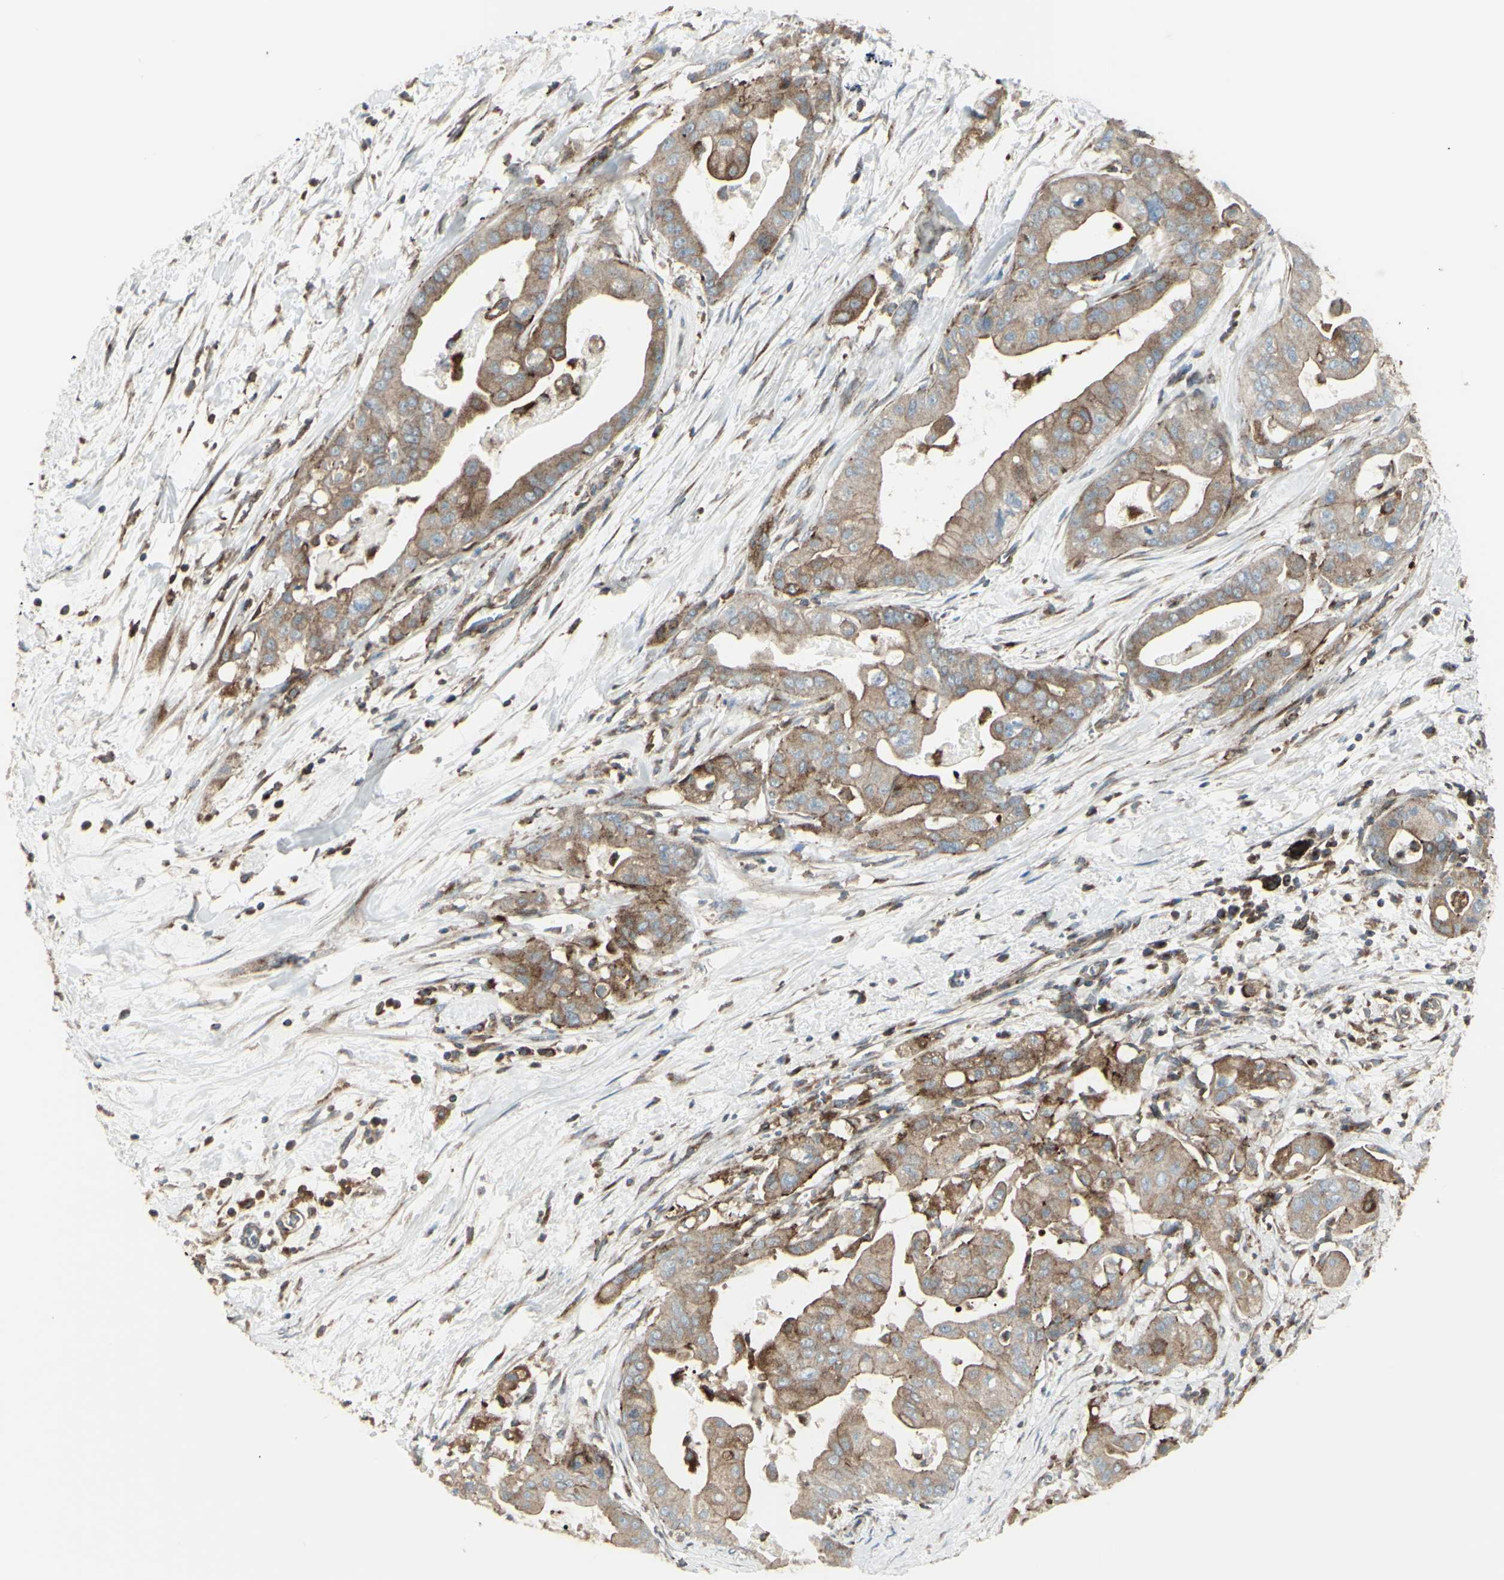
{"staining": {"intensity": "moderate", "quantity": ">75%", "location": "cytoplasmic/membranous"}, "tissue": "pancreatic cancer", "cell_type": "Tumor cells", "image_type": "cancer", "snomed": [{"axis": "morphology", "description": "Adenocarcinoma, NOS"}, {"axis": "topography", "description": "Pancreas"}], "caption": "IHC (DAB) staining of human pancreatic cancer (adenocarcinoma) shows moderate cytoplasmic/membranous protein positivity in approximately >75% of tumor cells.", "gene": "NAPA", "patient": {"sex": "female", "age": 75}}